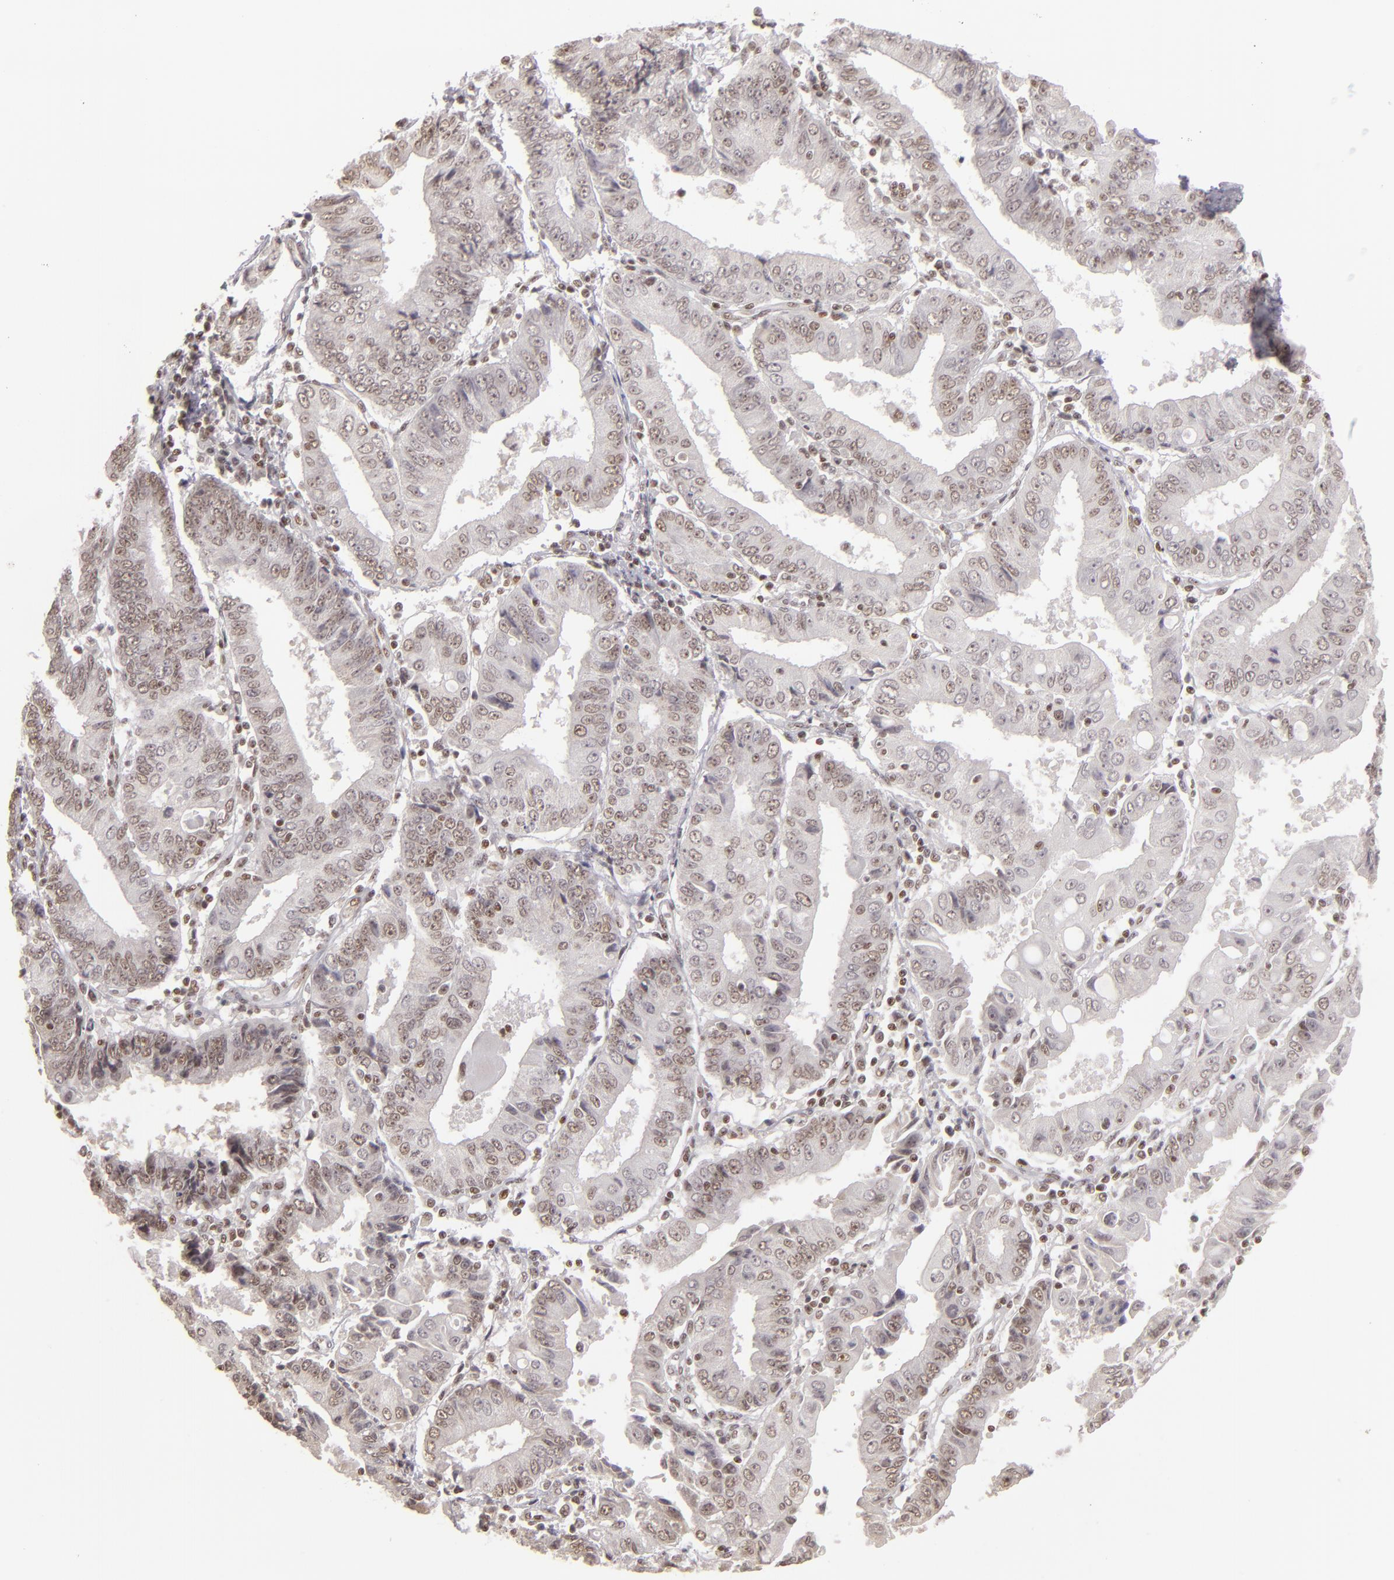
{"staining": {"intensity": "weak", "quantity": "<25%", "location": "nuclear"}, "tissue": "endometrial cancer", "cell_type": "Tumor cells", "image_type": "cancer", "snomed": [{"axis": "morphology", "description": "Adenocarcinoma, NOS"}, {"axis": "topography", "description": "Endometrium"}], "caption": "This is an immunohistochemistry (IHC) histopathology image of endometrial adenocarcinoma. There is no positivity in tumor cells.", "gene": "DAXX", "patient": {"sex": "female", "age": 75}}